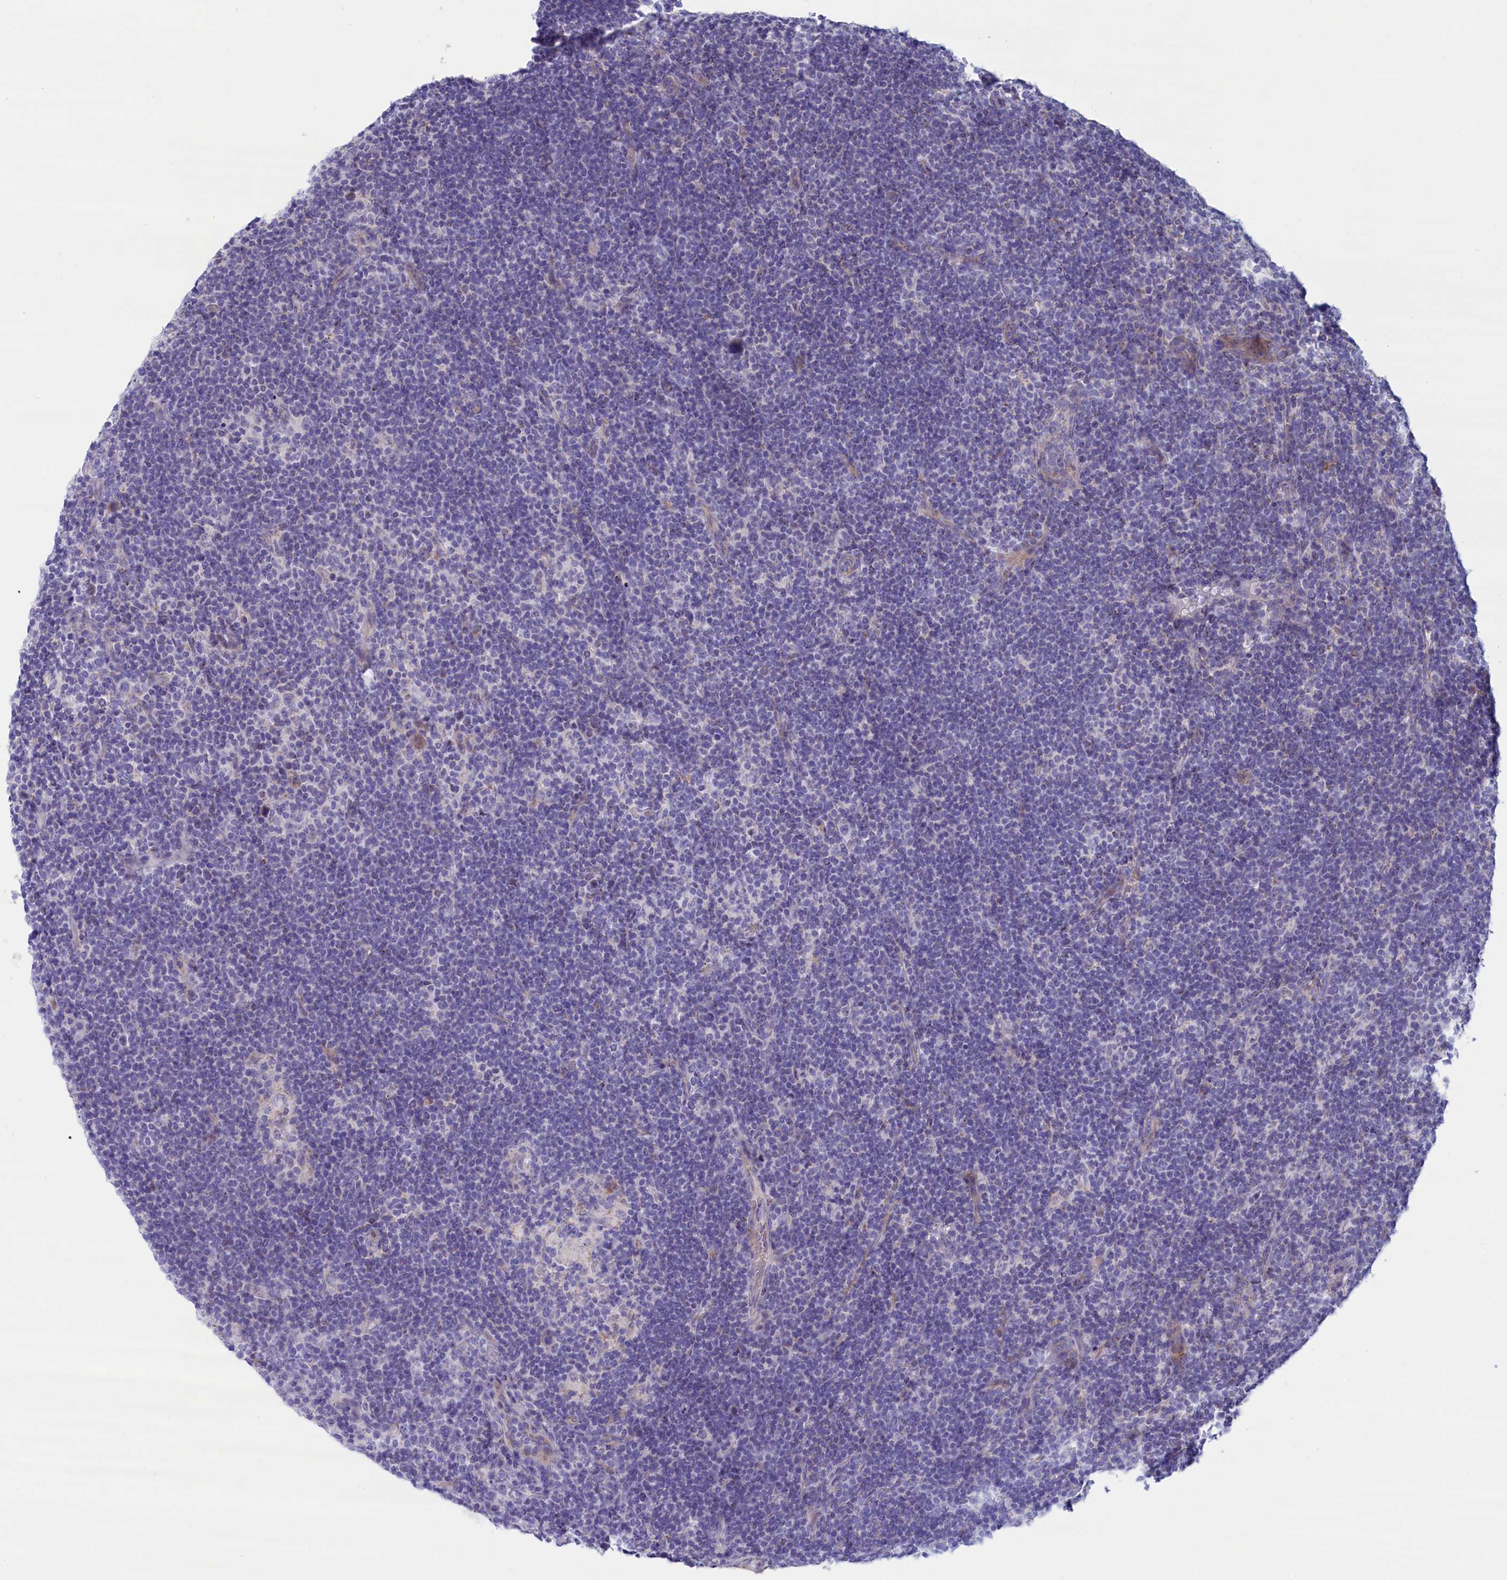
{"staining": {"intensity": "negative", "quantity": "none", "location": "none"}, "tissue": "lymphoma", "cell_type": "Tumor cells", "image_type": "cancer", "snomed": [{"axis": "morphology", "description": "Hodgkin's disease, NOS"}, {"axis": "topography", "description": "Lymph node"}], "caption": "IHC image of neoplastic tissue: Hodgkin's disease stained with DAB (3,3'-diaminobenzidine) reveals no significant protein positivity in tumor cells. (Brightfield microscopy of DAB (3,3'-diaminobenzidine) IHC at high magnification).", "gene": "MPV17L2", "patient": {"sex": "female", "age": 57}}